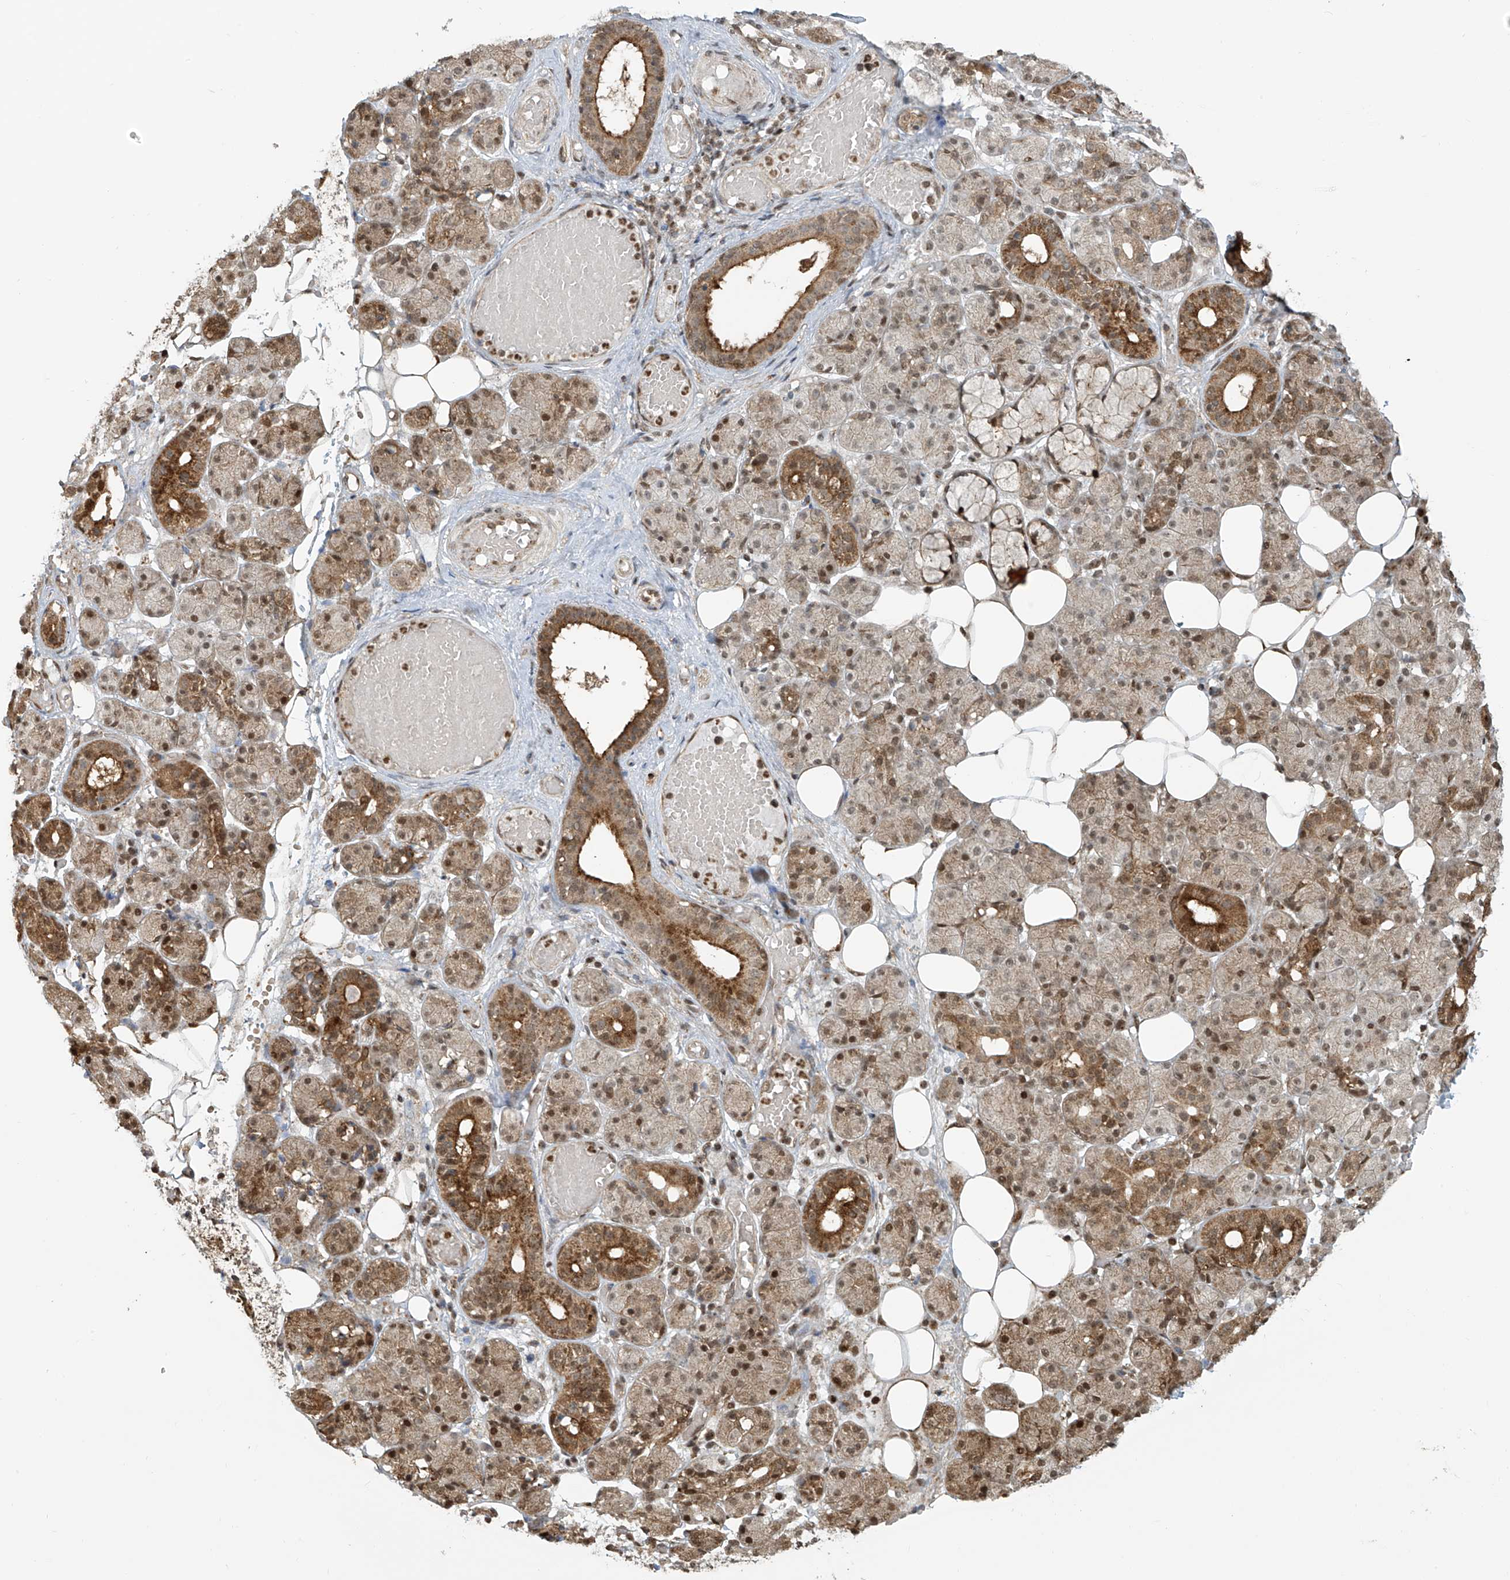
{"staining": {"intensity": "moderate", "quantity": ">75%", "location": "cytoplasmic/membranous,nuclear"}, "tissue": "salivary gland", "cell_type": "Glandular cells", "image_type": "normal", "snomed": [{"axis": "morphology", "description": "Normal tissue, NOS"}, {"axis": "topography", "description": "Salivary gland"}], "caption": "IHC image of benign human salivary gland stained for a protein (brown), which shows medium levels of moderate cytoplasmic/membranous,nuclear expression in about >75% of glandular cells.", "gene": "VMP1", "patient": {"sex": "male", "age": 63}}